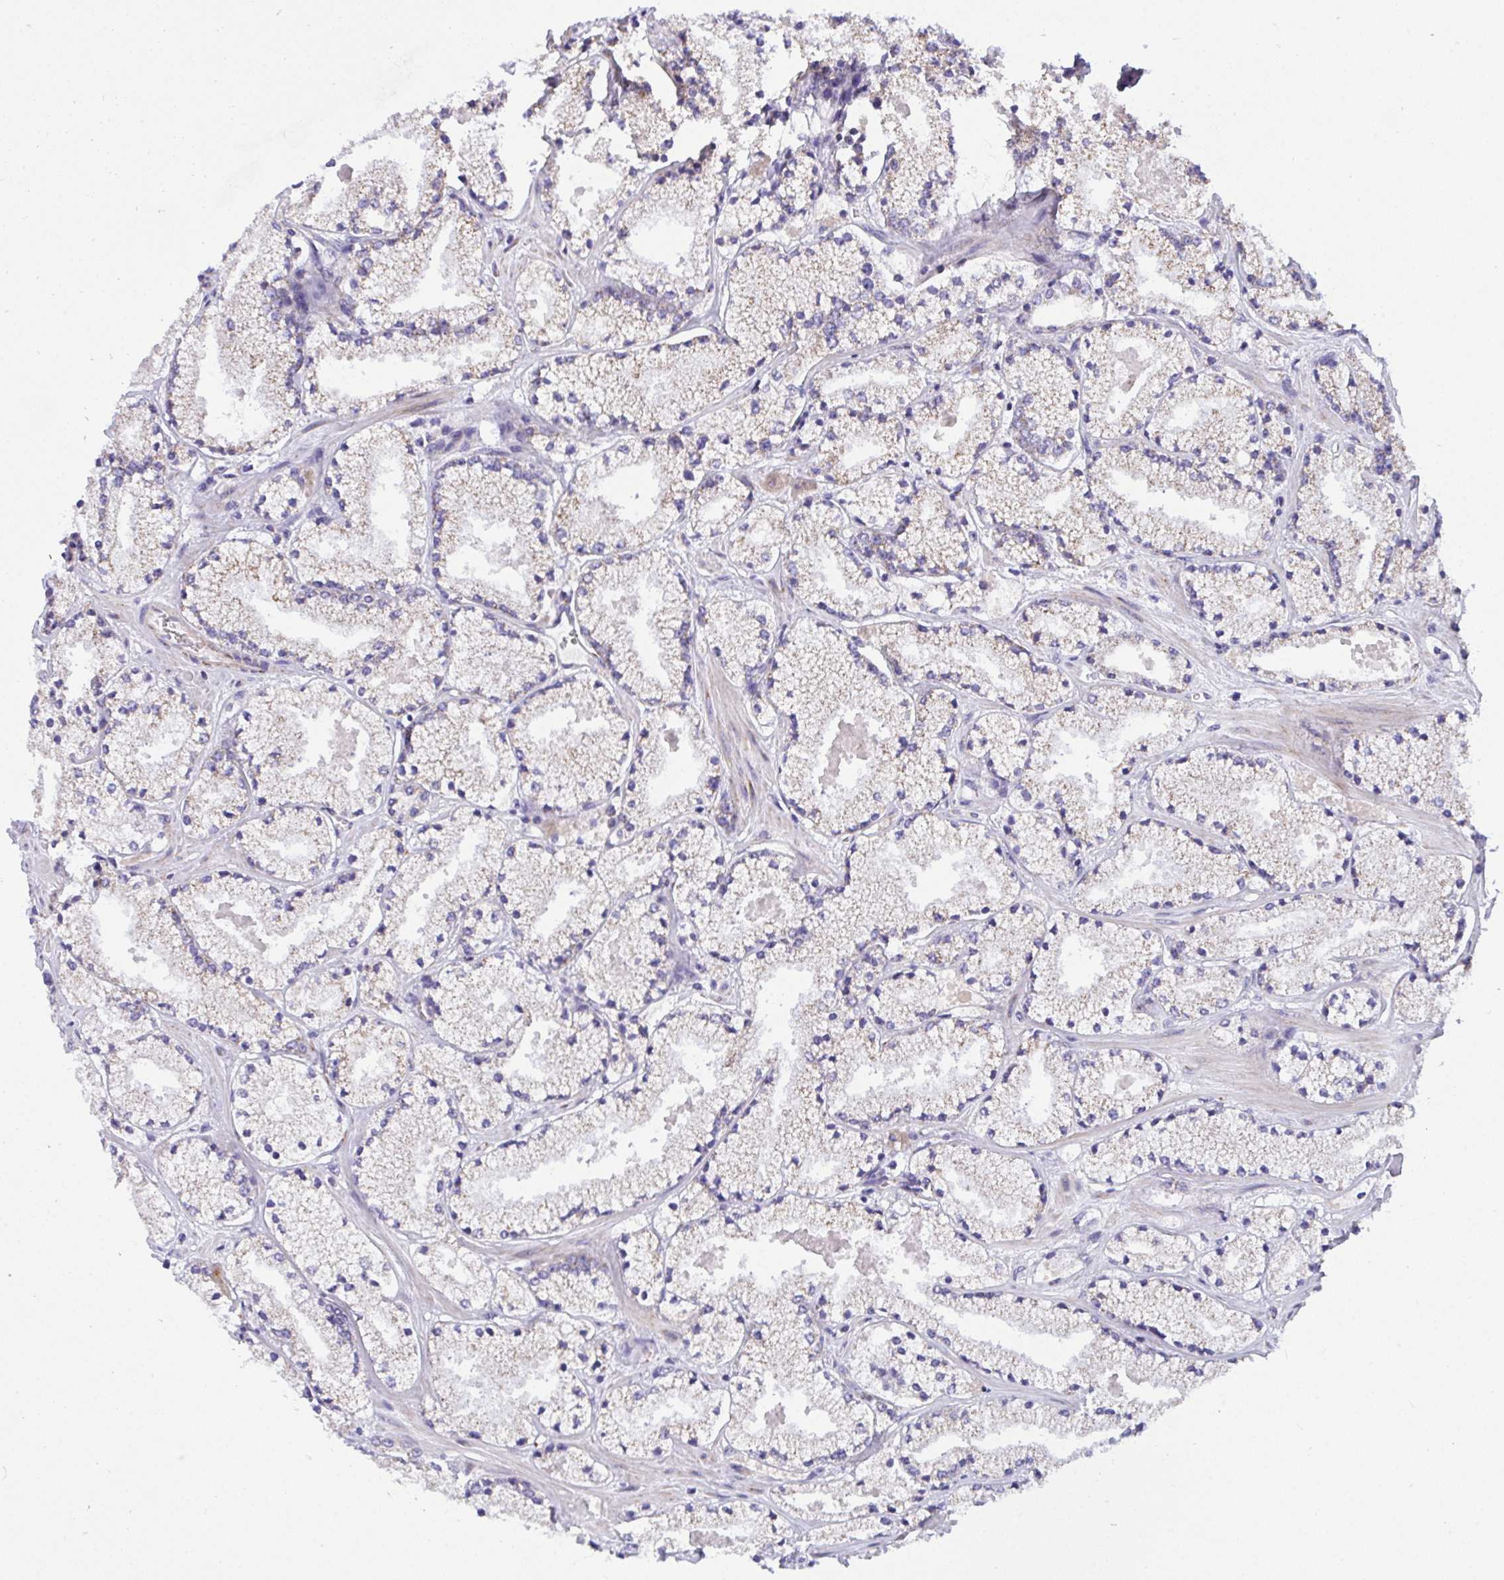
{"staining": {"intensity": "weak", "quantity": ">75%", "location": "cytoplasmic/membranous"}, "tissue": "prostate cancer", "cell_type": "Tumor cells", "image_type": "cancer", "snomed": [{"axis": "morphology", "description": "Adenocarcinoma, High grade"}, {"axis": "topography", "description": "Prostate"}], "caption": "Protein positivity by IHC shows weak cytoplasmic/membranous expression in about >75% of tumor cells in adenocarcinoma (high-grade) (prostate).", "gene": "DTX3", "patient": {"sex": "male", "age": 63}}